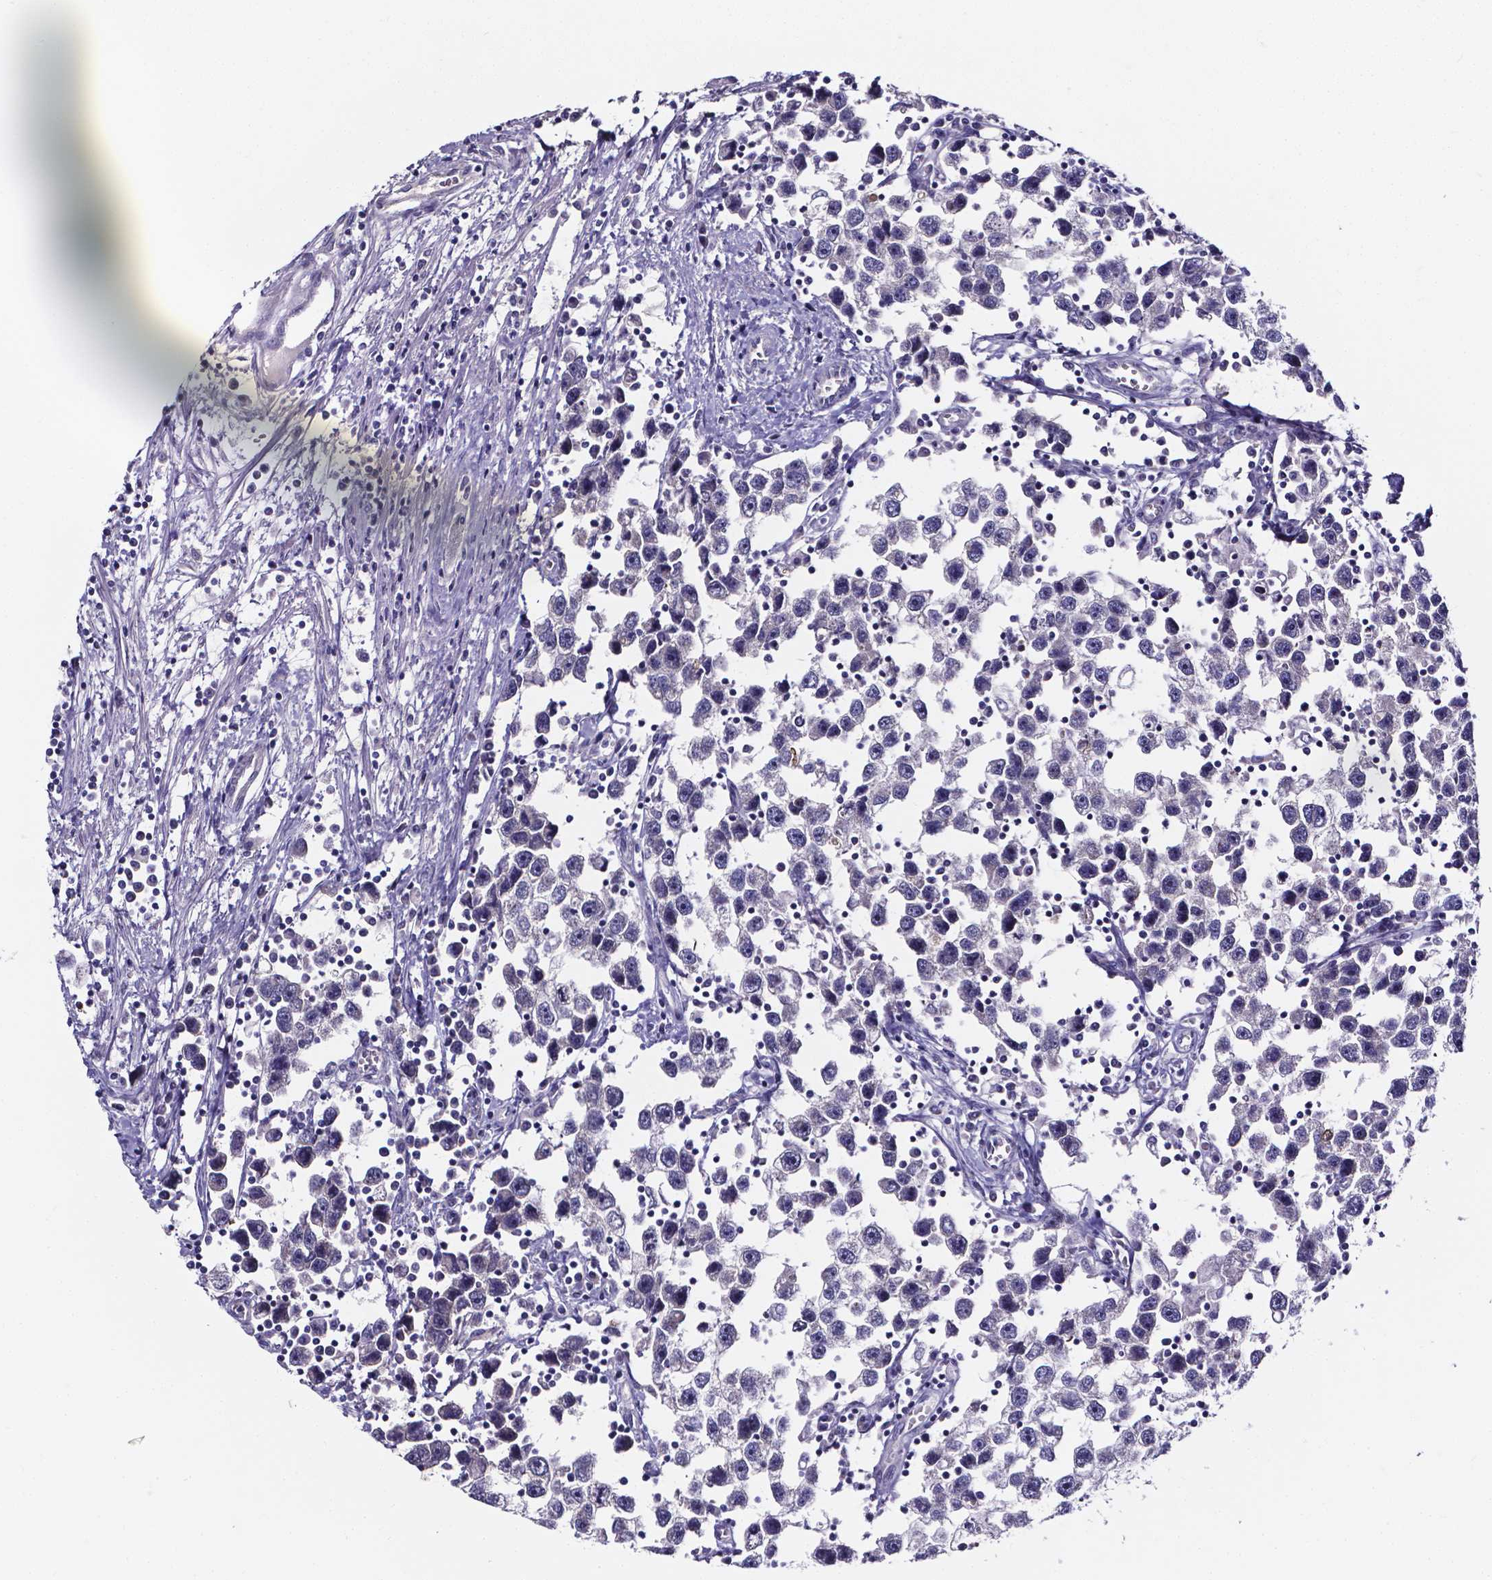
{"staining": {"intensity": "negative", "quantity": "none", "location": "none"}, "tissue": "testis cancer", "cell_type": "Tumor cells", "image_type": "cancer", "snomed": [{"axis": "morphology", "description": "Seminoma, NOS"}, {"axis": "topography", "description": "Testis"}], "caption": "Histopathology image shows no significant protein staining in tumor cells of testis cancer.", "gene": "CACNG8", "patient": {"sex": "male", "age": 30}}